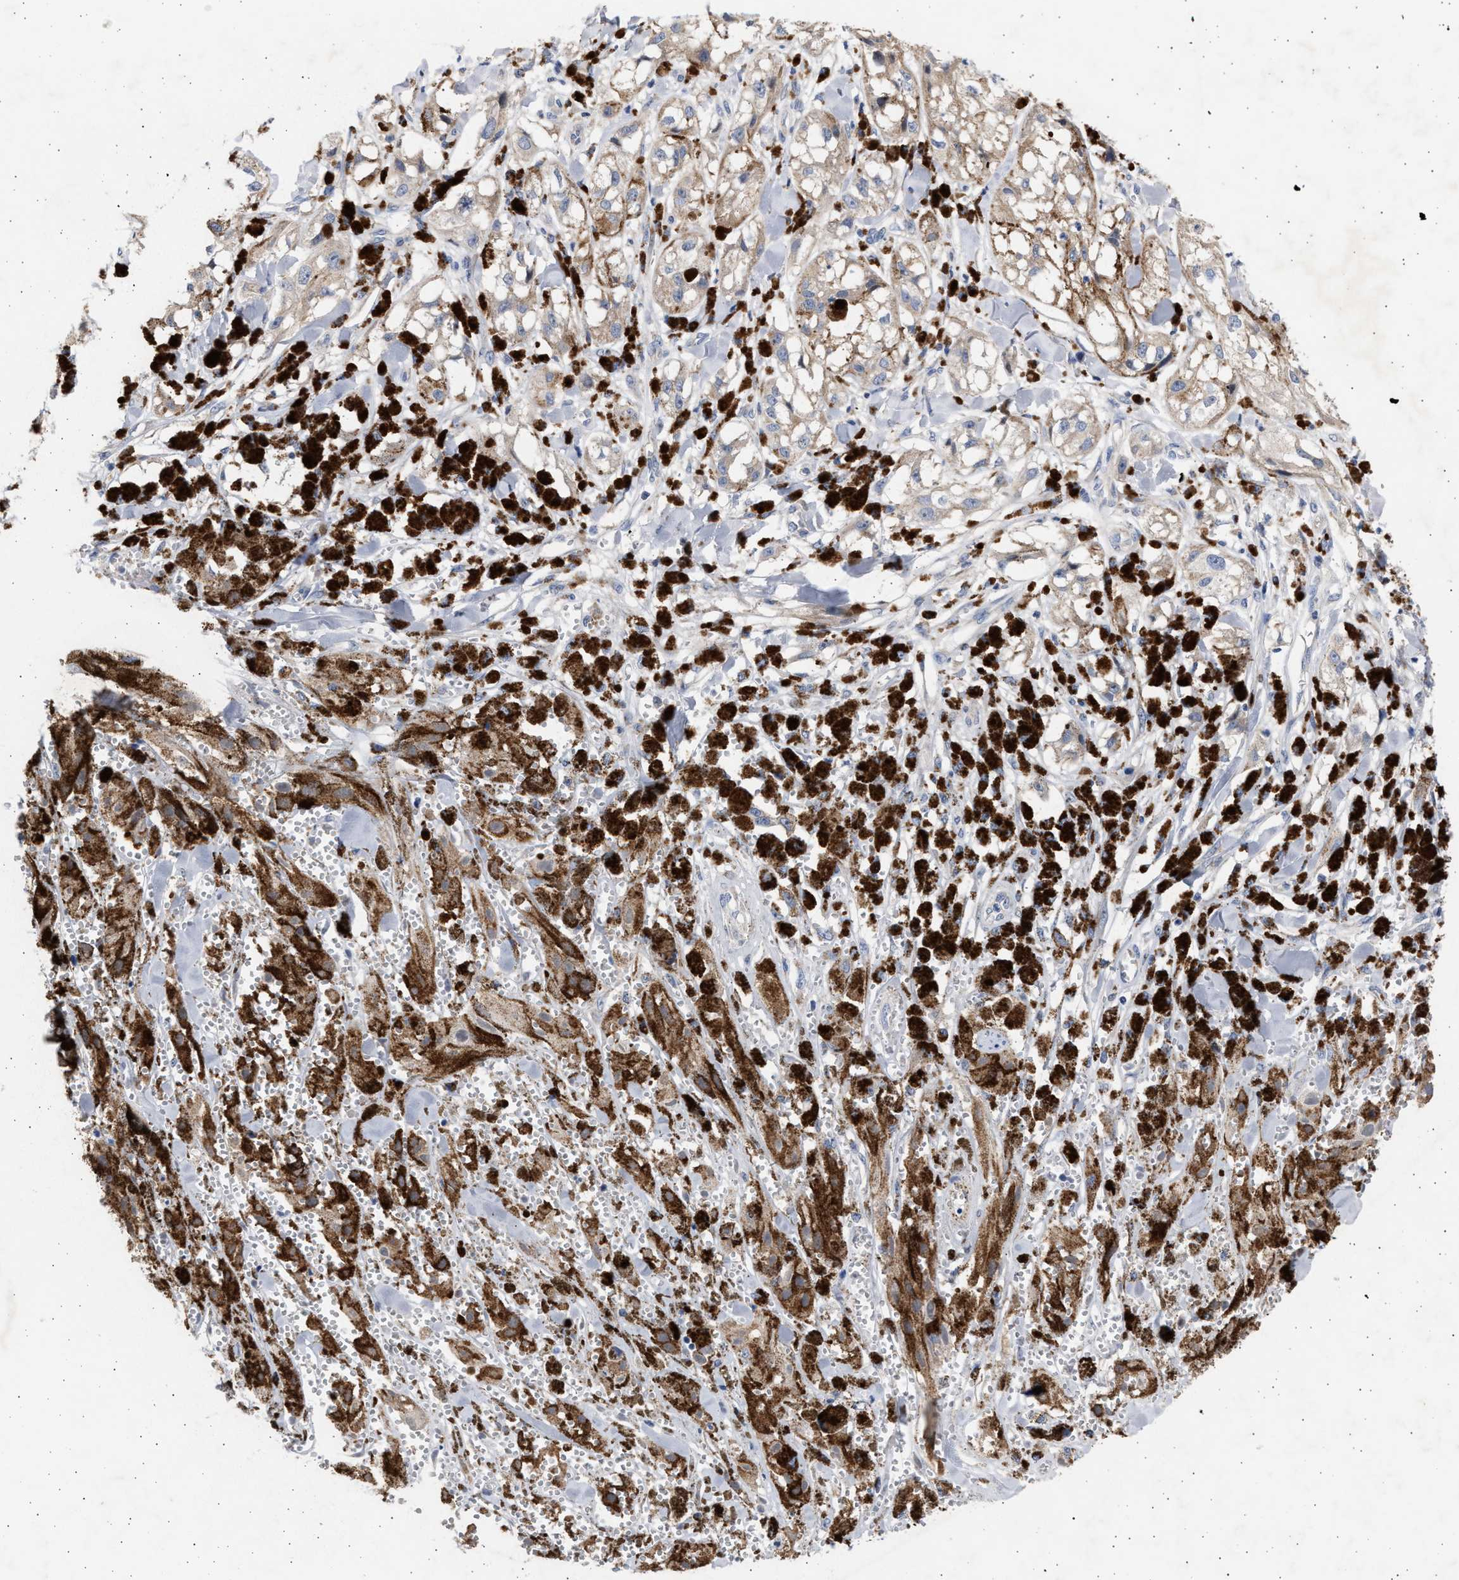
{"staining": {"intensity": "negative", "quantity": "none", "location": "none"}, "tissue": "melanoma", "cell_type": "Tumor cells", "image_type": "cancer", "snomed": [{"axis": "morphology", "description": "Malignant melanoma, NOS"}, {"axis": "topography", "description": "Skin"}], "caption": "This histopathology image is of melanoma stained with immunohistochemistry to label a protein in brown with the nuclei are counter-stained blue. There is no staining in tumor cells.", "gene": "NBR1", "patient": {"sex": "male", "age": 88}}